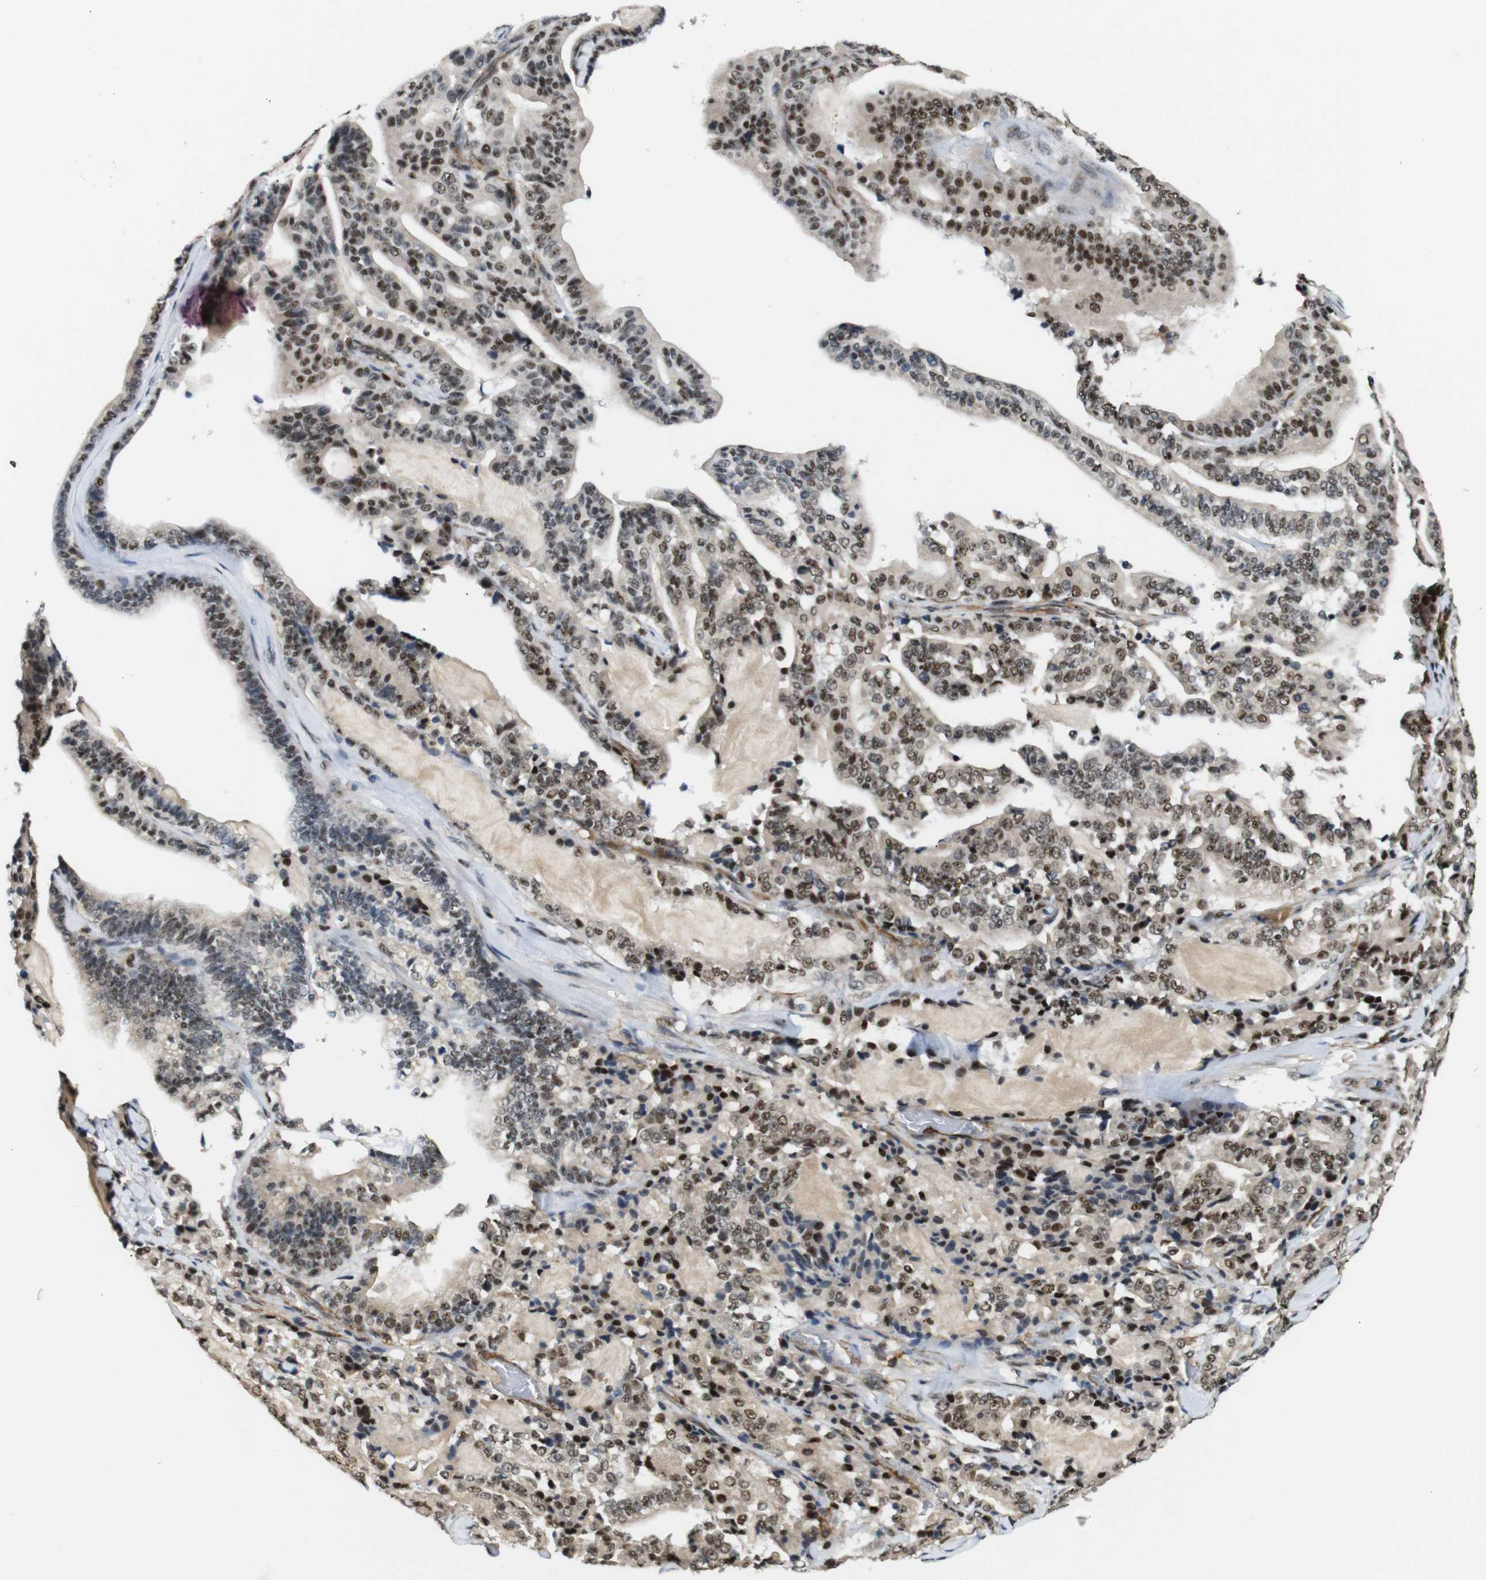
{"staining": {"intensity": "moderate", "quantity": ">75%", "location": "nuclear"}, "tissue": "pancreatic cancer", "cell_type": "Tumor cells", "image_type": "cancer", "snomed": [{"axis": "morphology", "description": "Adenocarcinoma, NOS"}, {"axis": "topography", "description": "Pancreas"}], "caption": "About >75% of tumor cells in human pancreatic cancer (adenocarcinoma) demonstrate moderate nuclear protein expression as visualized by brown immunohistochemical staining.", "gene": "PARN", "patient": {"sex": "male", "age": 63}}